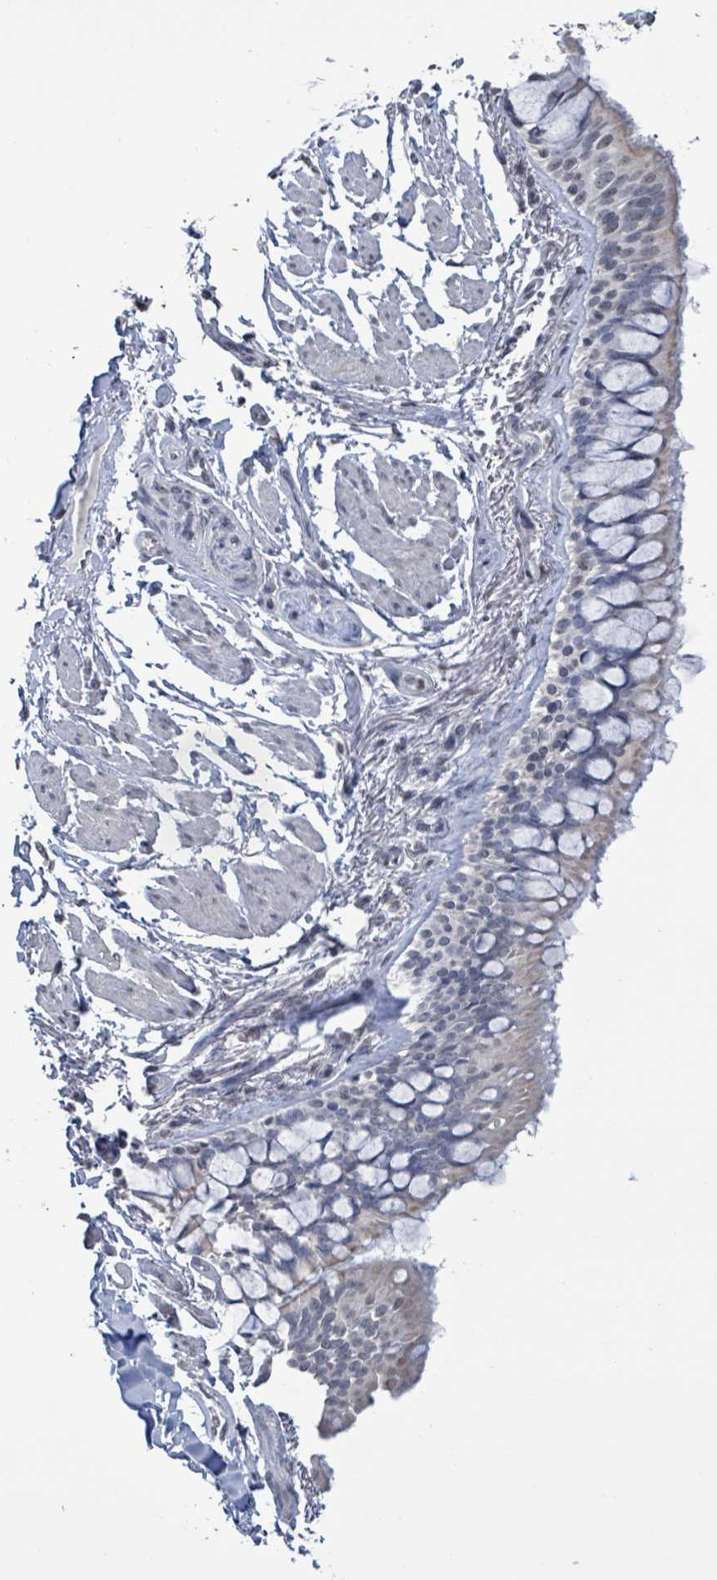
{"staining": {"intensity": "weak", "quantity": "<25%", "location": "cytoplasmic/membranous"}, "tissue": "bronchus", "cell_type": "Respiratory epithelial cells", "image_type": "normal", "snomed": [{"axis": "morphology", "description": "Normal tissue, NOS"}, {"axis": "topography", "description": "Bronchus"}], "caption": "Protein analysis of normal bronchus demonstrates no significant positivity in respiratory epithelial cells.", "gene": "CA9", "patient": {"sex": "male", "age": 70}}